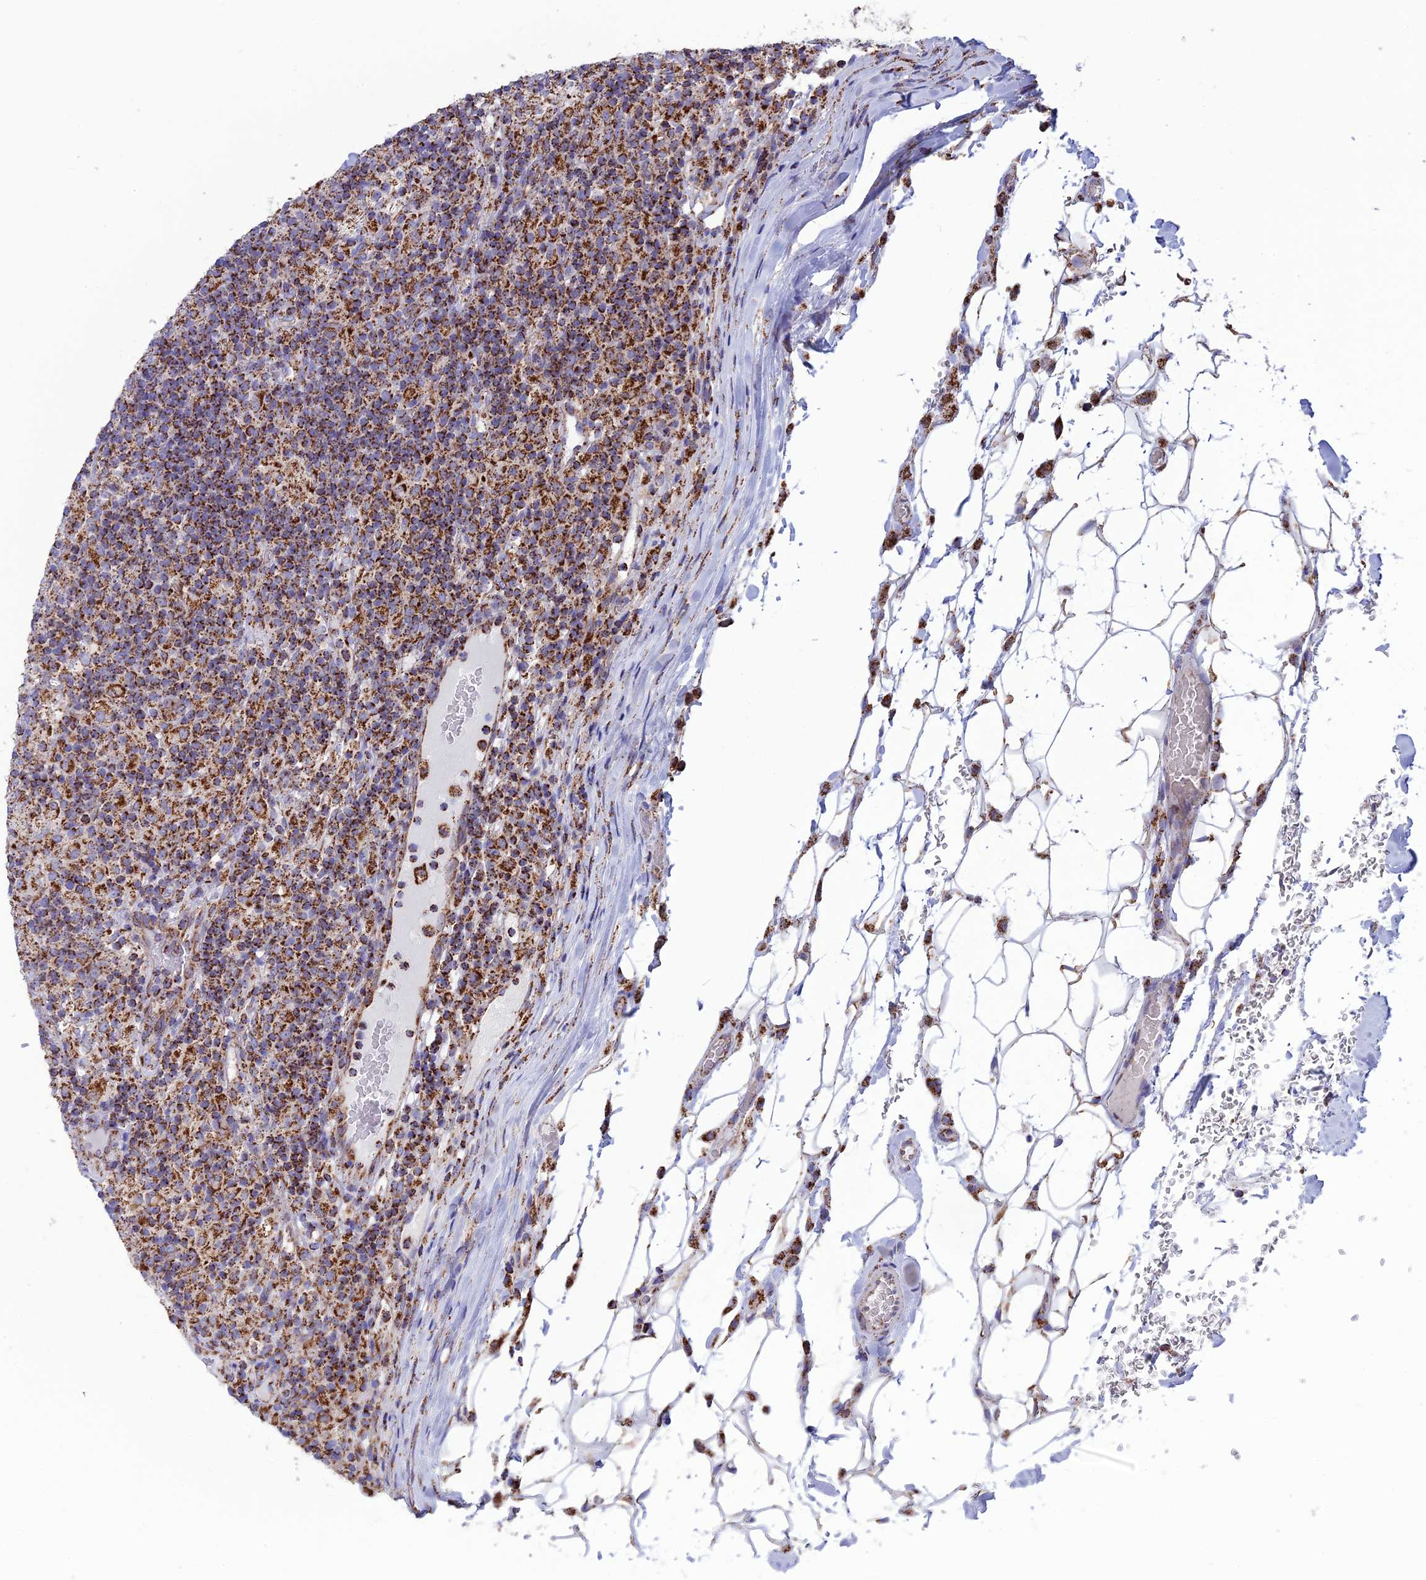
{"staining": {"intensity": "strong", "quantity": ">75%", "location": "cytoplasmic/membranous"}, "tissue": "lymphoma", "cell_type": "Tumor cells", "image_type": "cancer", "snomed": [{"axis": "morphology", "description": "Hodgkin's disease, NOS"}, {"axis": "topography", "description": "Lymph node"}], "caption": "Protein expression analysis of Hodgkin's disease shows strong cytoplasmic/membranous expression in approximately >75% of tumor cells. (Brightfield microscopy of DAB IHC at high magnification).", "gene": "CS", "patient": {"sex": "male", "age": 70}}